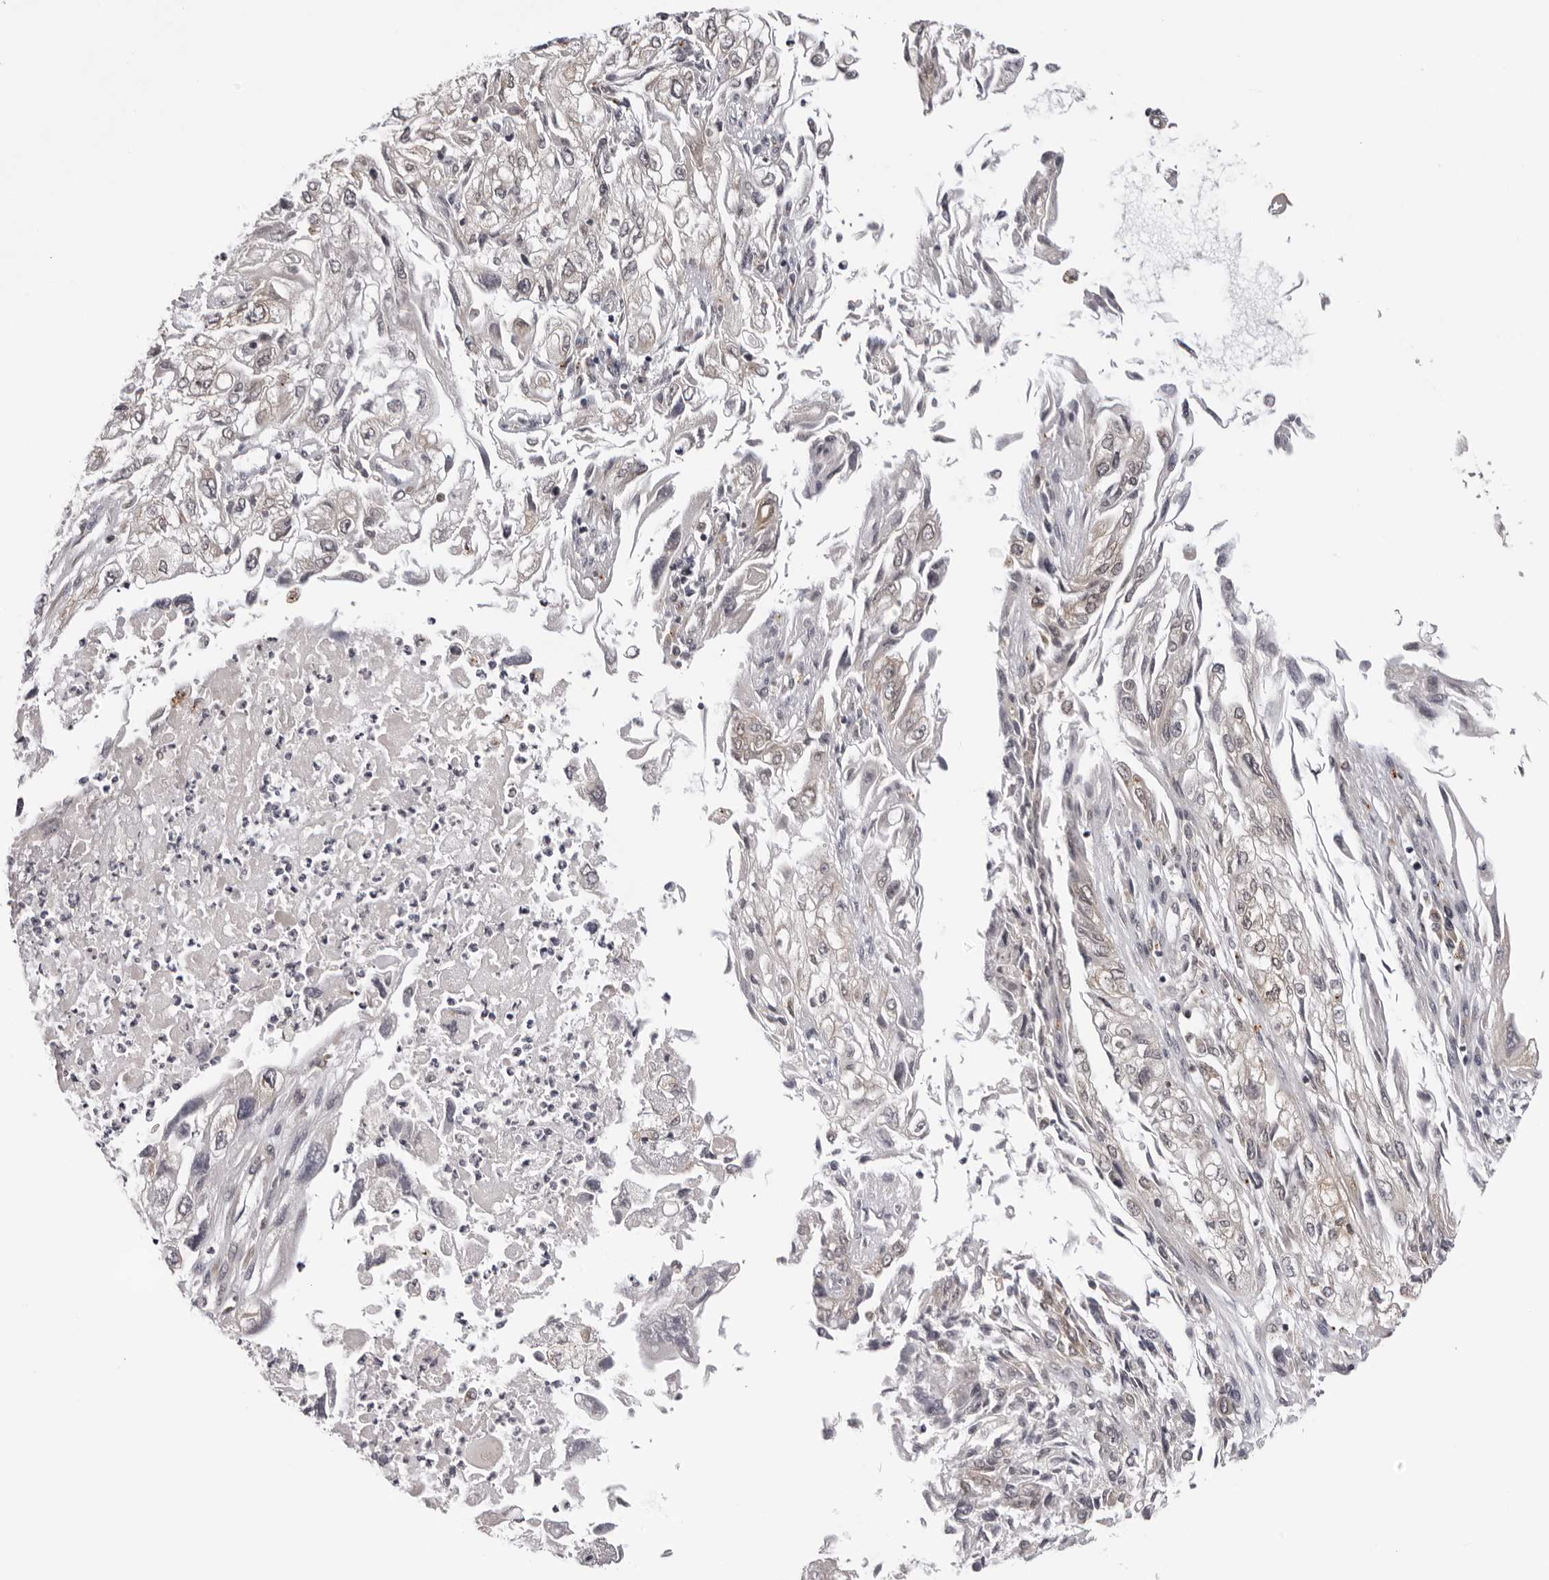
{"staining": {"intensity": "negative", "quantity": "none", "location": "none"}, "tissue": "endometrial cancer", "cell_type": "Tumor cells", "image_type": "cancer", "snomed": [{"axis": "morphology", "description": "Adenocarcinoma, NOS"}, {"axis": "topography", "description": "Endometrium"}], "caption": "There is no significant positivity in tumor cells of endometrial cancer (adenocarcinoma). (DAB immunohistochemistry, high magnification).", "gene": "PRUNE1", "patient": {"sex": "female", "age": 49}}